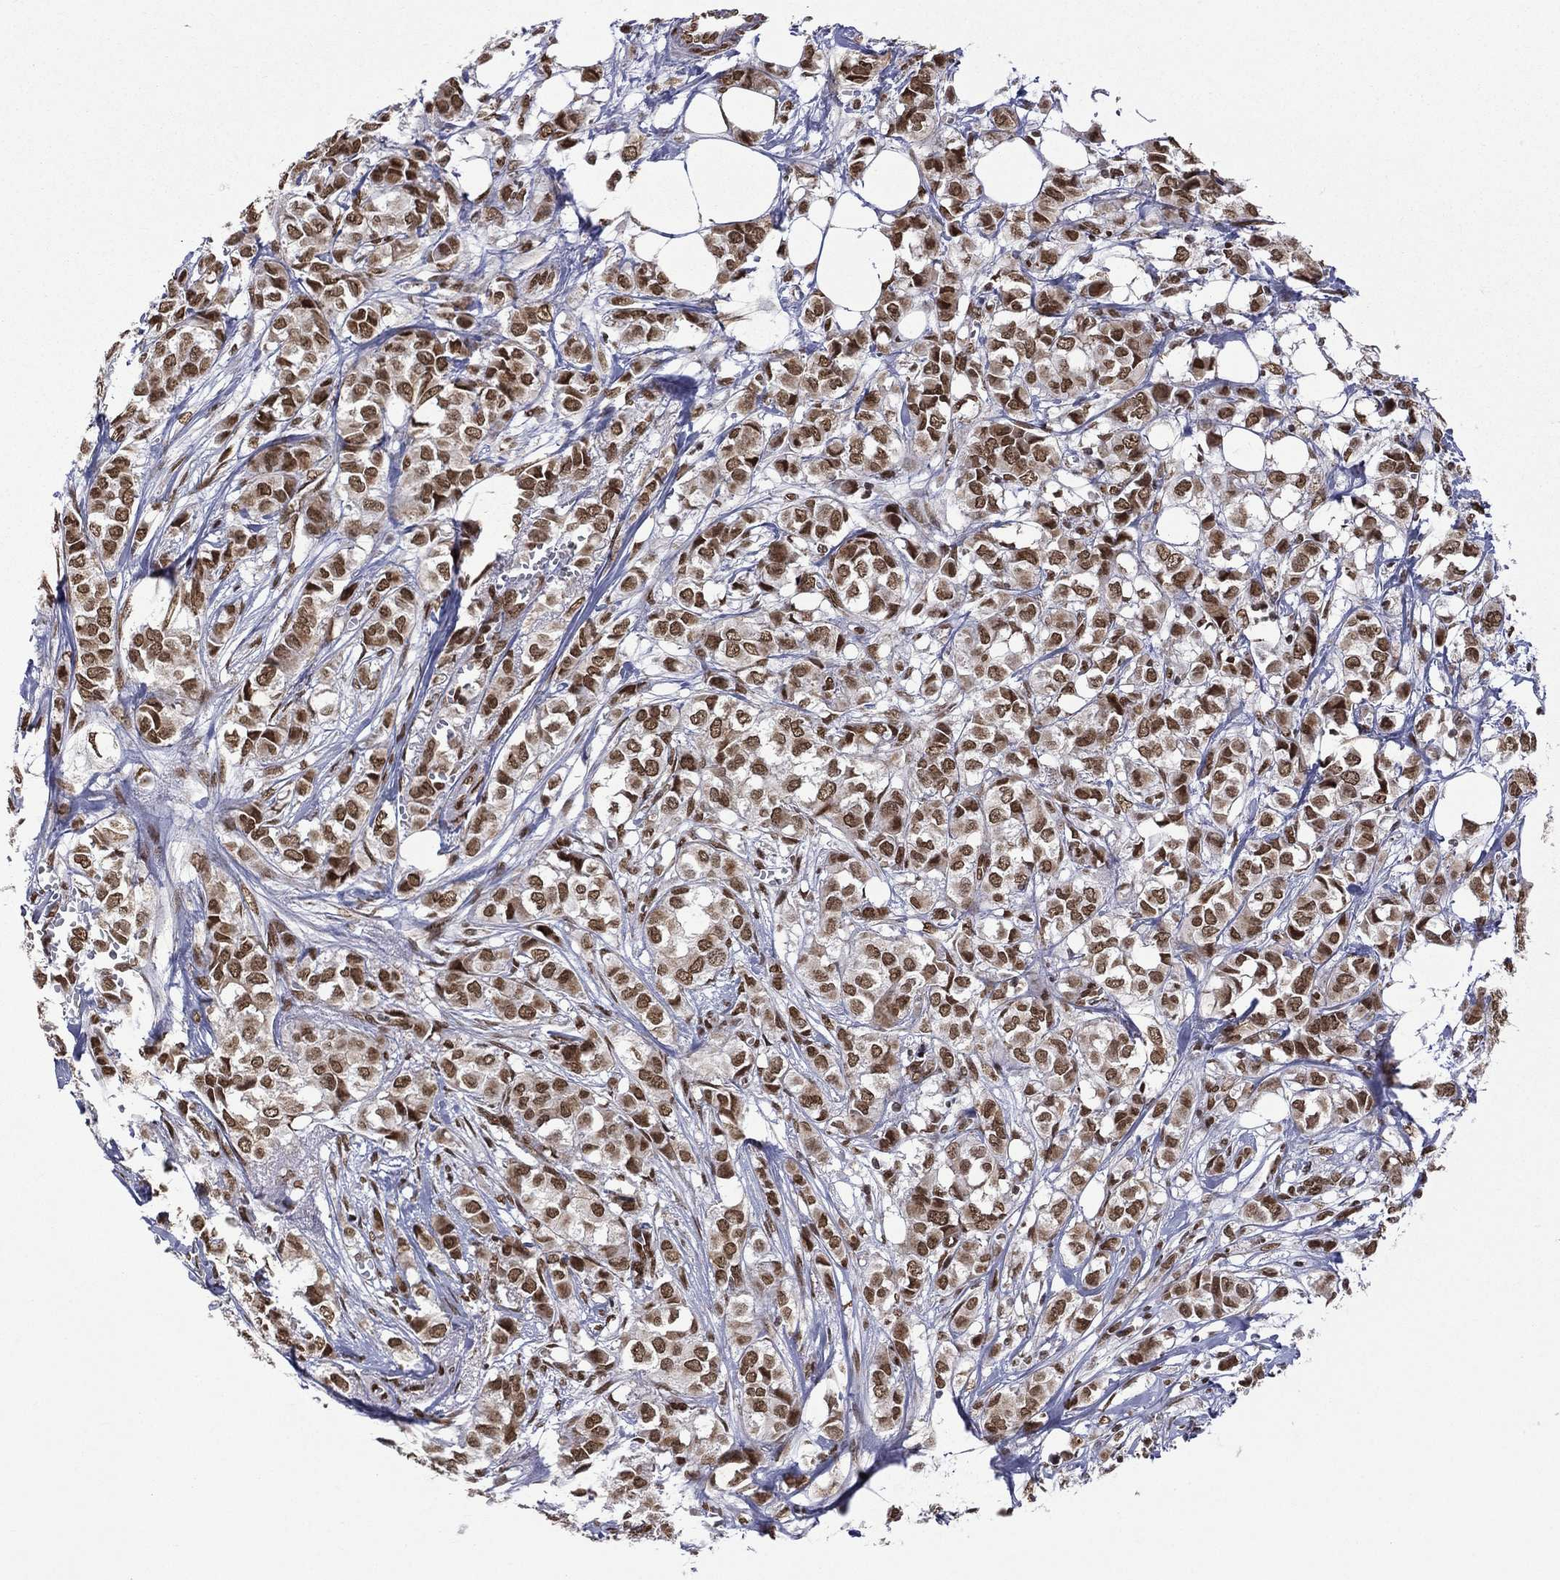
{"staining": {"intensity": "strong", "quantity": ">75%", "location": "nuclear"}, "tissue": "breast cancer", "cell_type": "Tumor cells", "image_type": "cancer", "snomed": [{"axis": "morphology", "description": "Duct carcinoma"}, {"axis": "topography", "description": "Breast"}], "caption": "A high amount of strong nuclear positivity is seen in approximately >75% of tumor cells in infiltrating ductal carcinoma (breast) tissue. (IHC, brightfield microscopy, high magnification).", "gene": "C5orf24", "patient": {"sex": "female", "age": 85}}